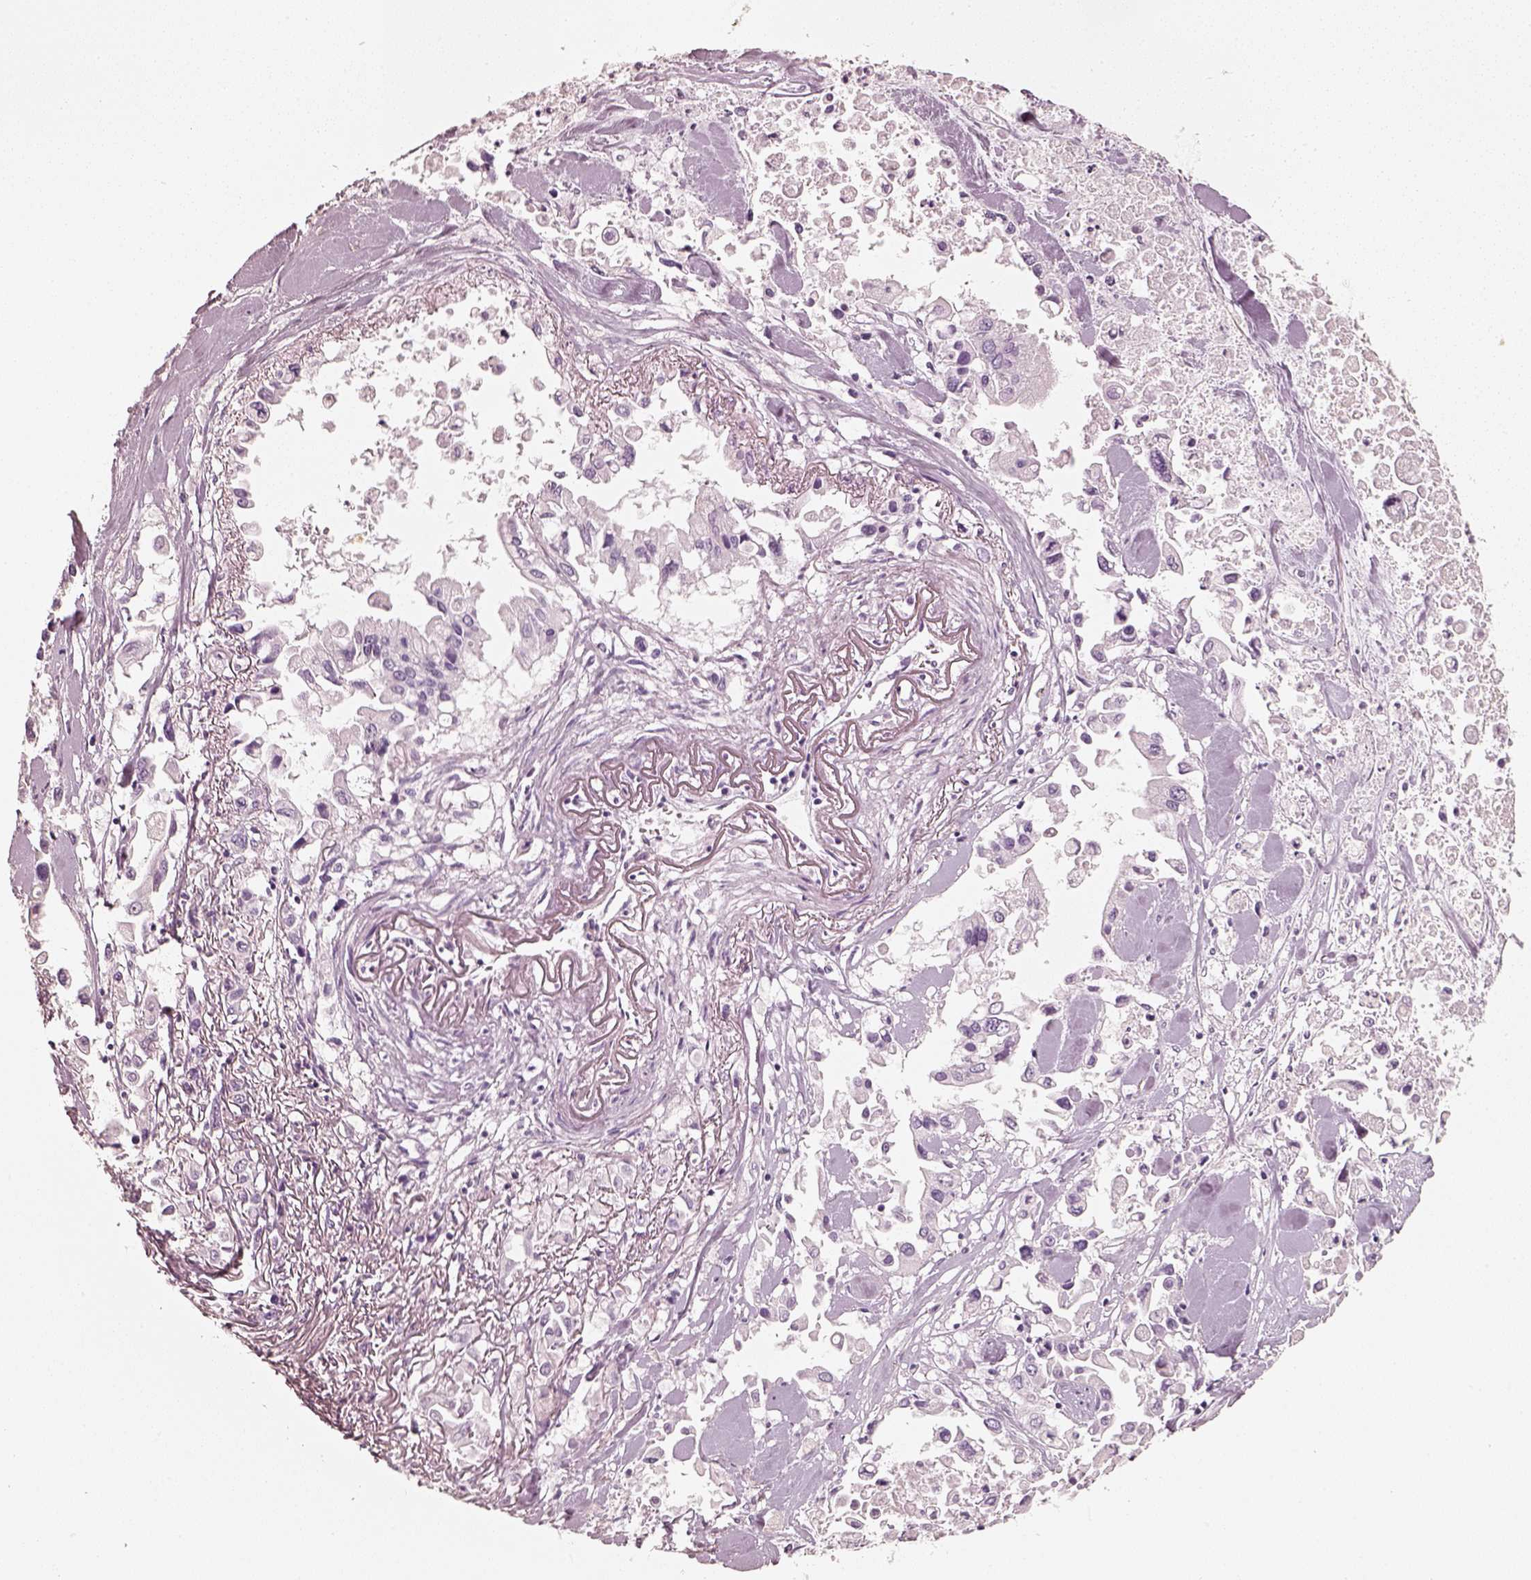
{"staining": {"intensity": "negative", "quantity": "none", "location": "none"}, "tissue": "pancreatic cancer", "cell_type": "Tumor cells", "image_type": "cancer", "snomed": [{"axis": "morphology", "description": "Adenocarcinoma, NOS"}, {"axis": "topography", "description": "Pancreas"}], "caption": "IHC of adenocarcinoma (pancreatic) exhibits no staining in tumor cells.", "gene": "R3HDML", "patient": {"sex": "female", "age": 83}}